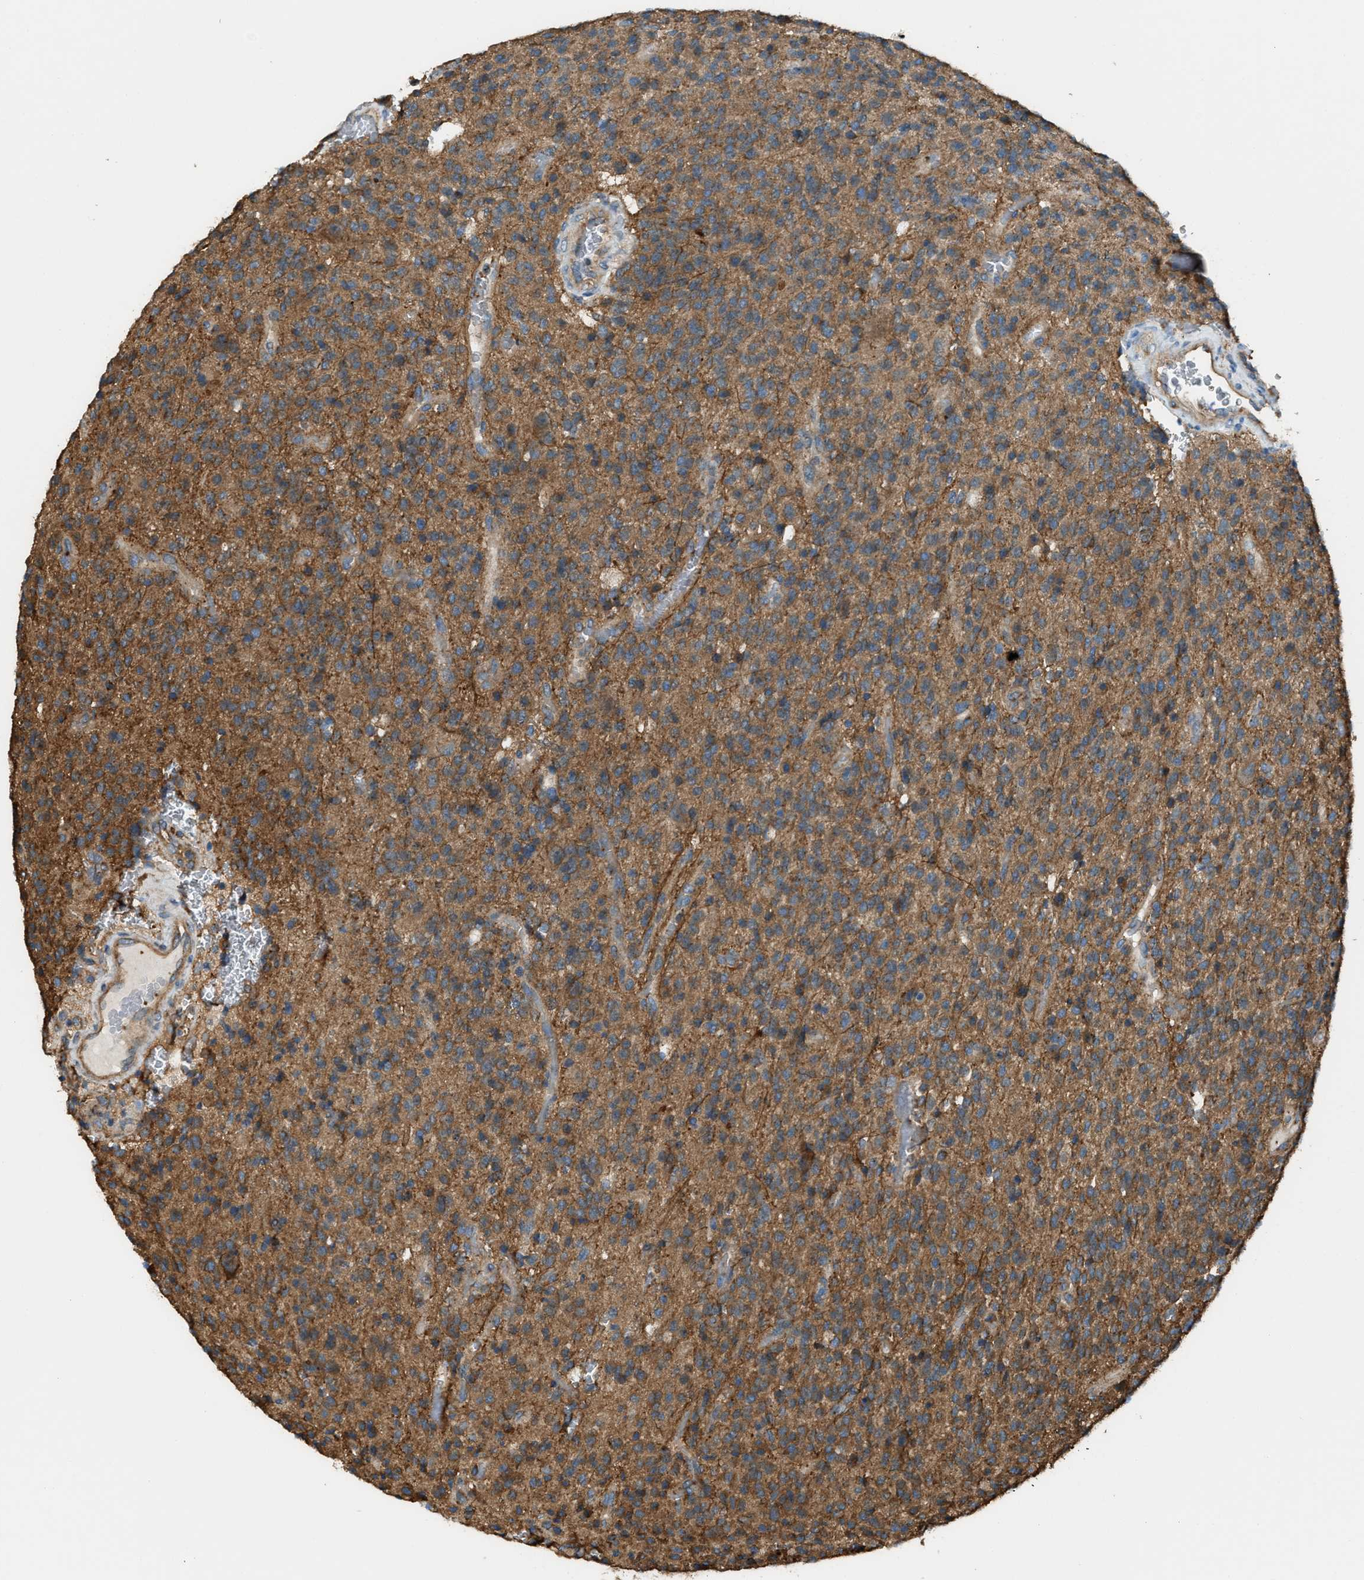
{"staining": {"intensity": "moderate", "quantity": ">75%", "location": "cytoplasmic/membranous"}, "tissue": "glioma", "cell_type": "Tumor cells", "image_type": "cancer", "snomed": [{"axis": "morphology", "description": "Glioma, malignant, High grade"}, {"axis": "topography", "description": "Brain"}], "caption": "Glioma stained with a protein marker displays moderate staining in tumor cells.", "gene": "TRPC1", "patient": {"sex": "male", "age": 34}}